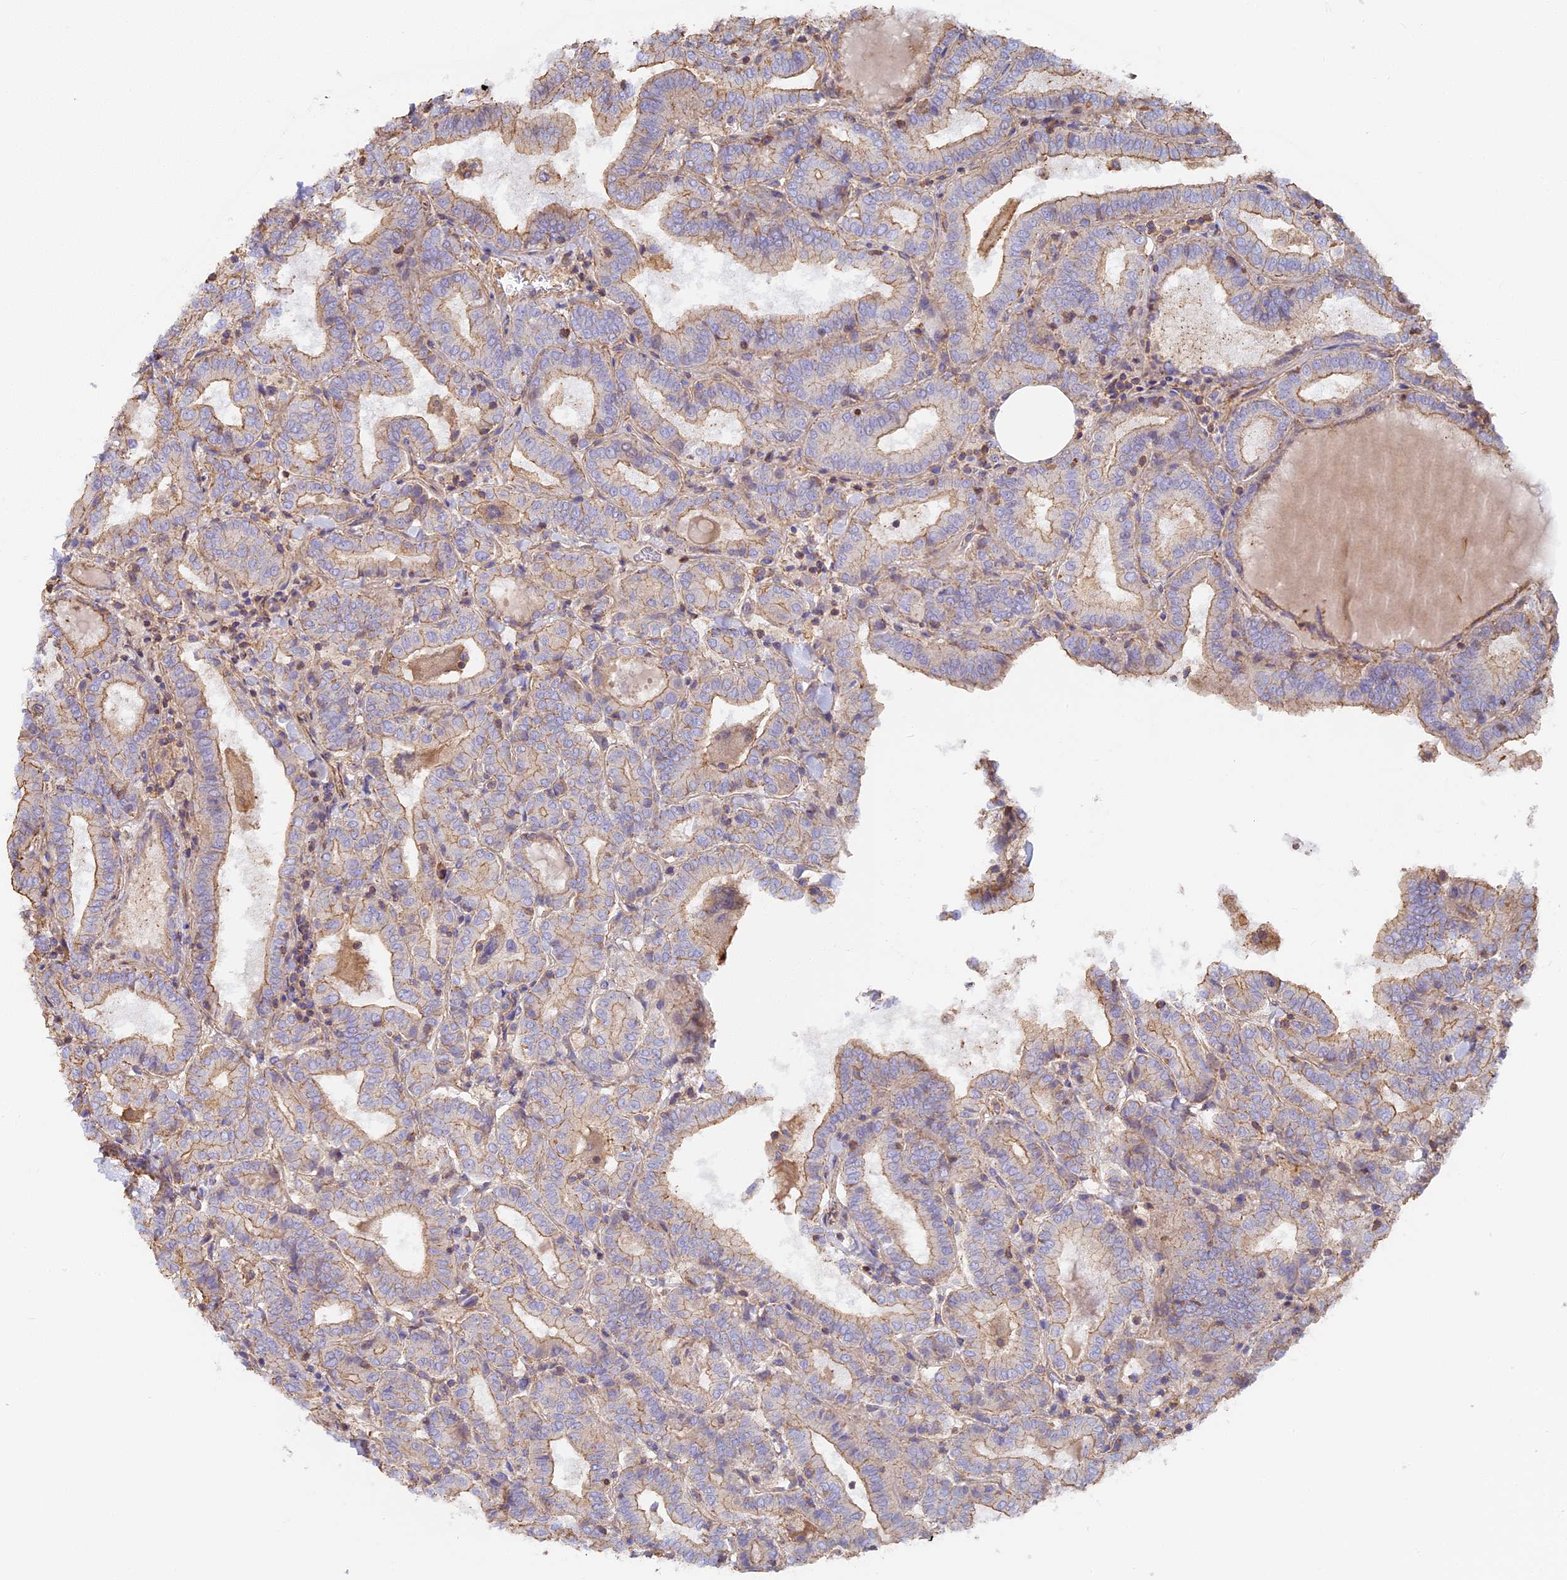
{"staining": {"intensity": "weak", "quantity": "25%-75%", "location": "cytoplasmic/membranous"}, "tissue": "thyroid cancer", "cell_type": "Tumor cells", "image_type": "cancer", "snomed": [{"axis": "morphology", "description": "Papillary adenocarcinoma, NOS"}, {"axis": "topography", "description": "Thyroid gland"}], "caption": "Immunohistochemical staining of human thyroid papillary adenocarcinoma exhibits low levels of weak cytoplasmic/membranous protein expression in approximately 25%-75% of tumor cells. (brown staining indicates protein expression, while blue staining denotes nuclei).", "gene": "VPS18", "patient": {"sex": "female", "age": 72}}